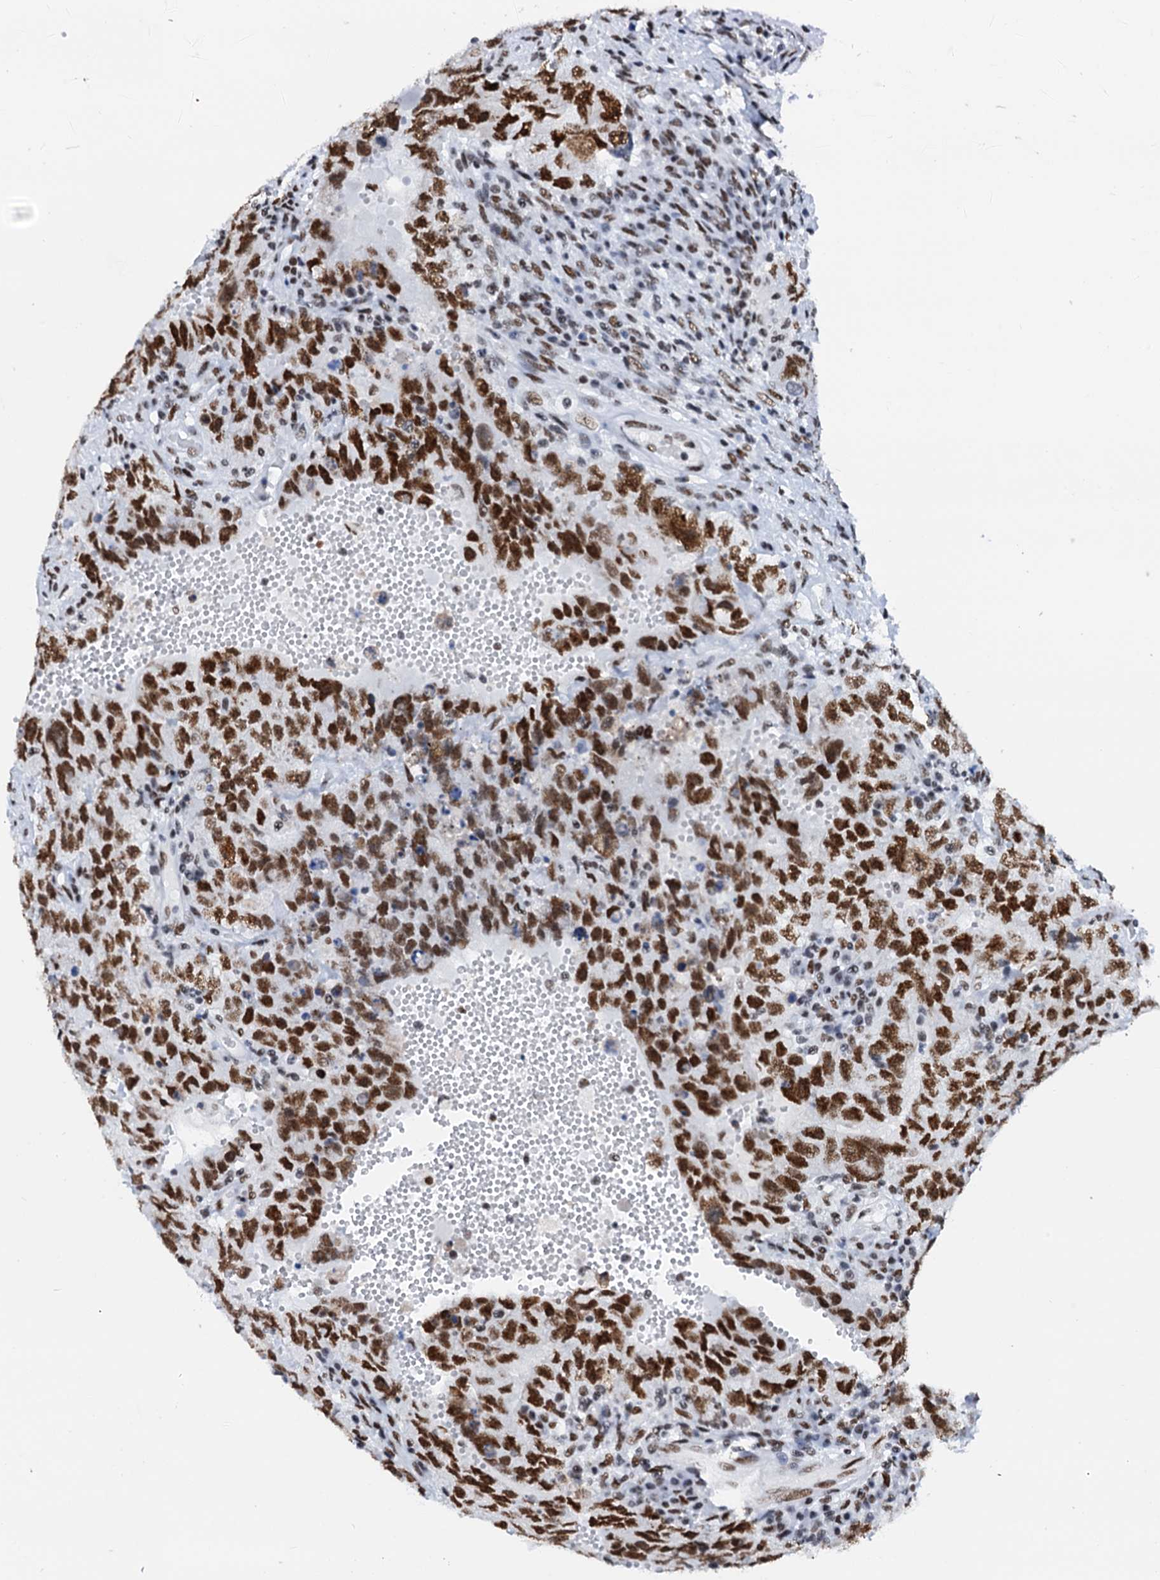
{"staining": {"intensity": "strong", "quantity": ">75%", "location": "nuclear"}, "tissue": "testis cancer", "cell_type": "Tumor cells", "image_type": "cancer", "snomed": [{"axis": "morphology", "description": "Carcinoma, Embryonal, NOS"}, {"axis": "topography", "description": "Testis"}], "caption": "IHC (DAB (3,3'-diaminobenzidine)) staining of embryonal carcinoma (testis) displays strong nuclear protein positivity in about >75% of tumor cells. The staining was performed using DAB (3,3'-diaminobenzidine) to visualize the protein expression in brown, while the nuclei were stained in blue with hematoxylin (Magnification: 20x).", "gene": "SLTM", "patient": {"sex": "male", "age": 26}}